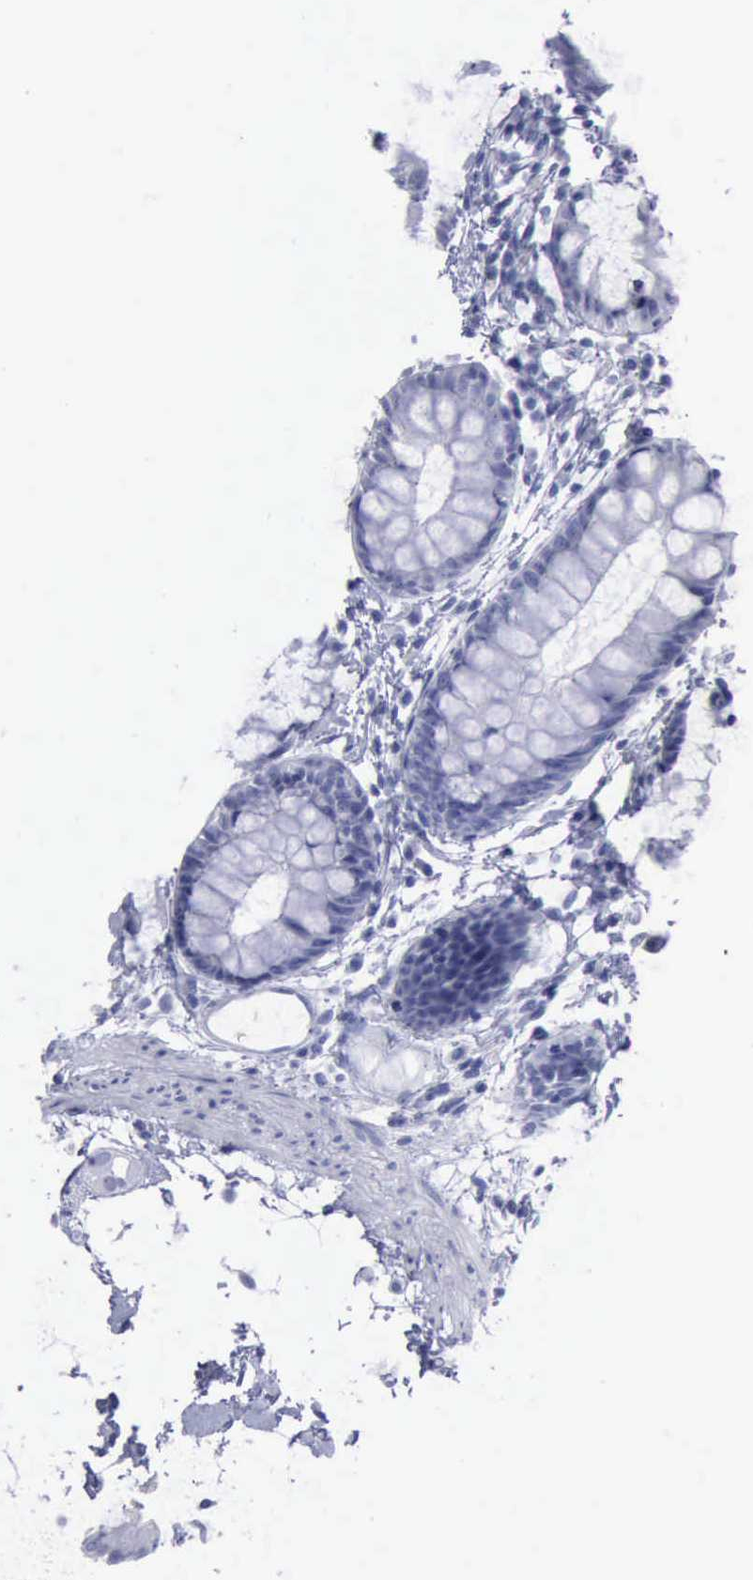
{"staining": {"intensity": "negative", "quantity": "none", "location": "none"}, "tissue": "colon", "cell_type": "Endothelial cells", "image_type": "normal", "snomed": [{"axis": "morphology", "description": "Normal tissue, NOS"}, {"axis": "topography", "description": "Smooth muscle"}, {"axis": "topography", "description": "Colon"}], "caption": "Colon stained for a protein using IHC demonstrates no positivity endothelial cells.", "gene": "KRT13", "patient": {"sex": "male", "age": 67}}